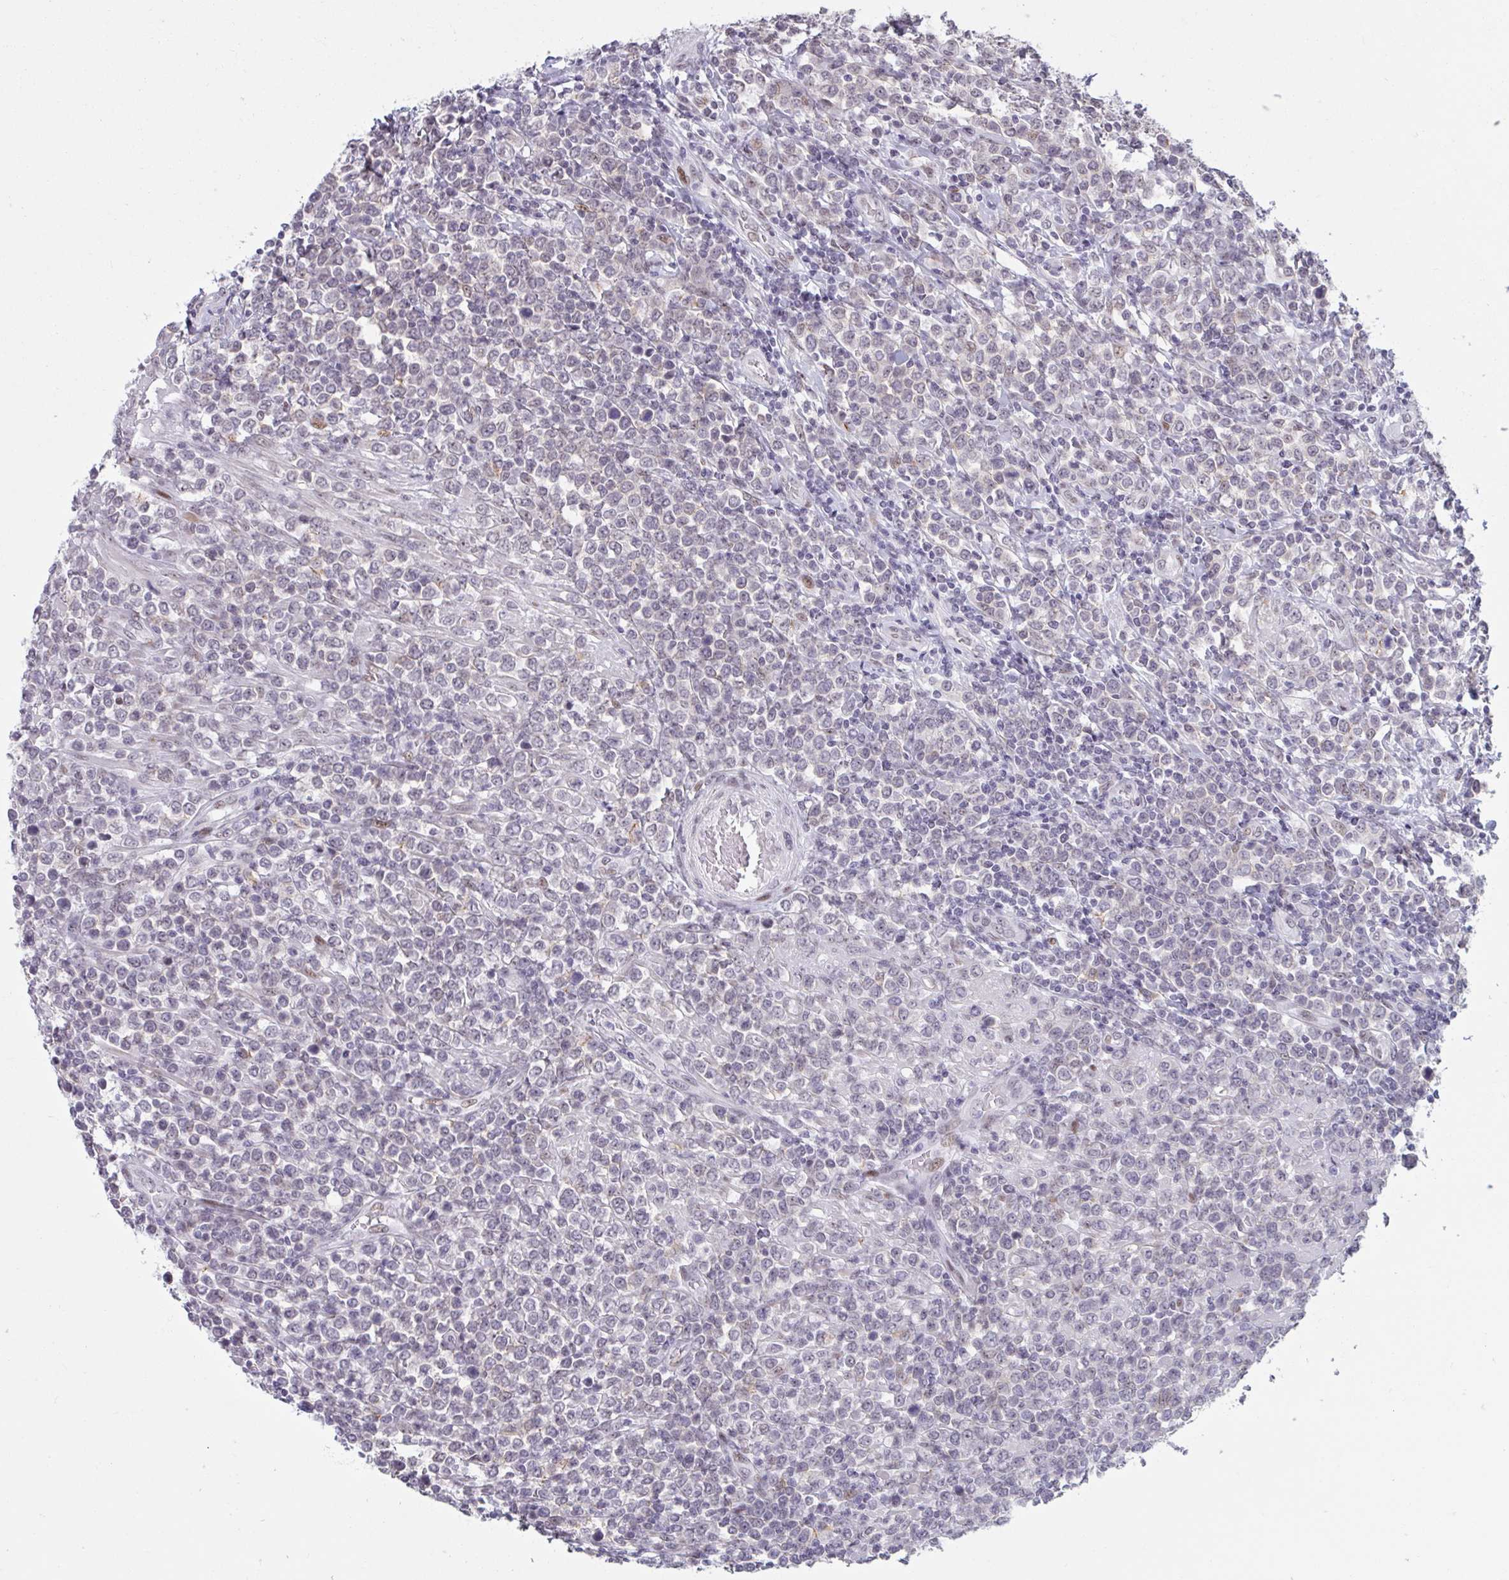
{"staining": {"intensity": "negative", "quantity": "none", "location": "none"}, "tissue": "lymphoma", "cell_type": "Tumor cells", "image_type": "cancer", "snomed": [{"axis": "morphology", "description": "Malignant lymphoma, non-Hodgkin's type, High grade"}, {"axis": "topography", "description": "Soft tissue"}], "caption": "Human high-grade malignant lymphoma, non-Hodgkin's type stained for a protein using immunohistochemistry shows no staining in tumor cells.", "gene": "HSD17B6", "patient": {"sex": "female", "age": 56}}